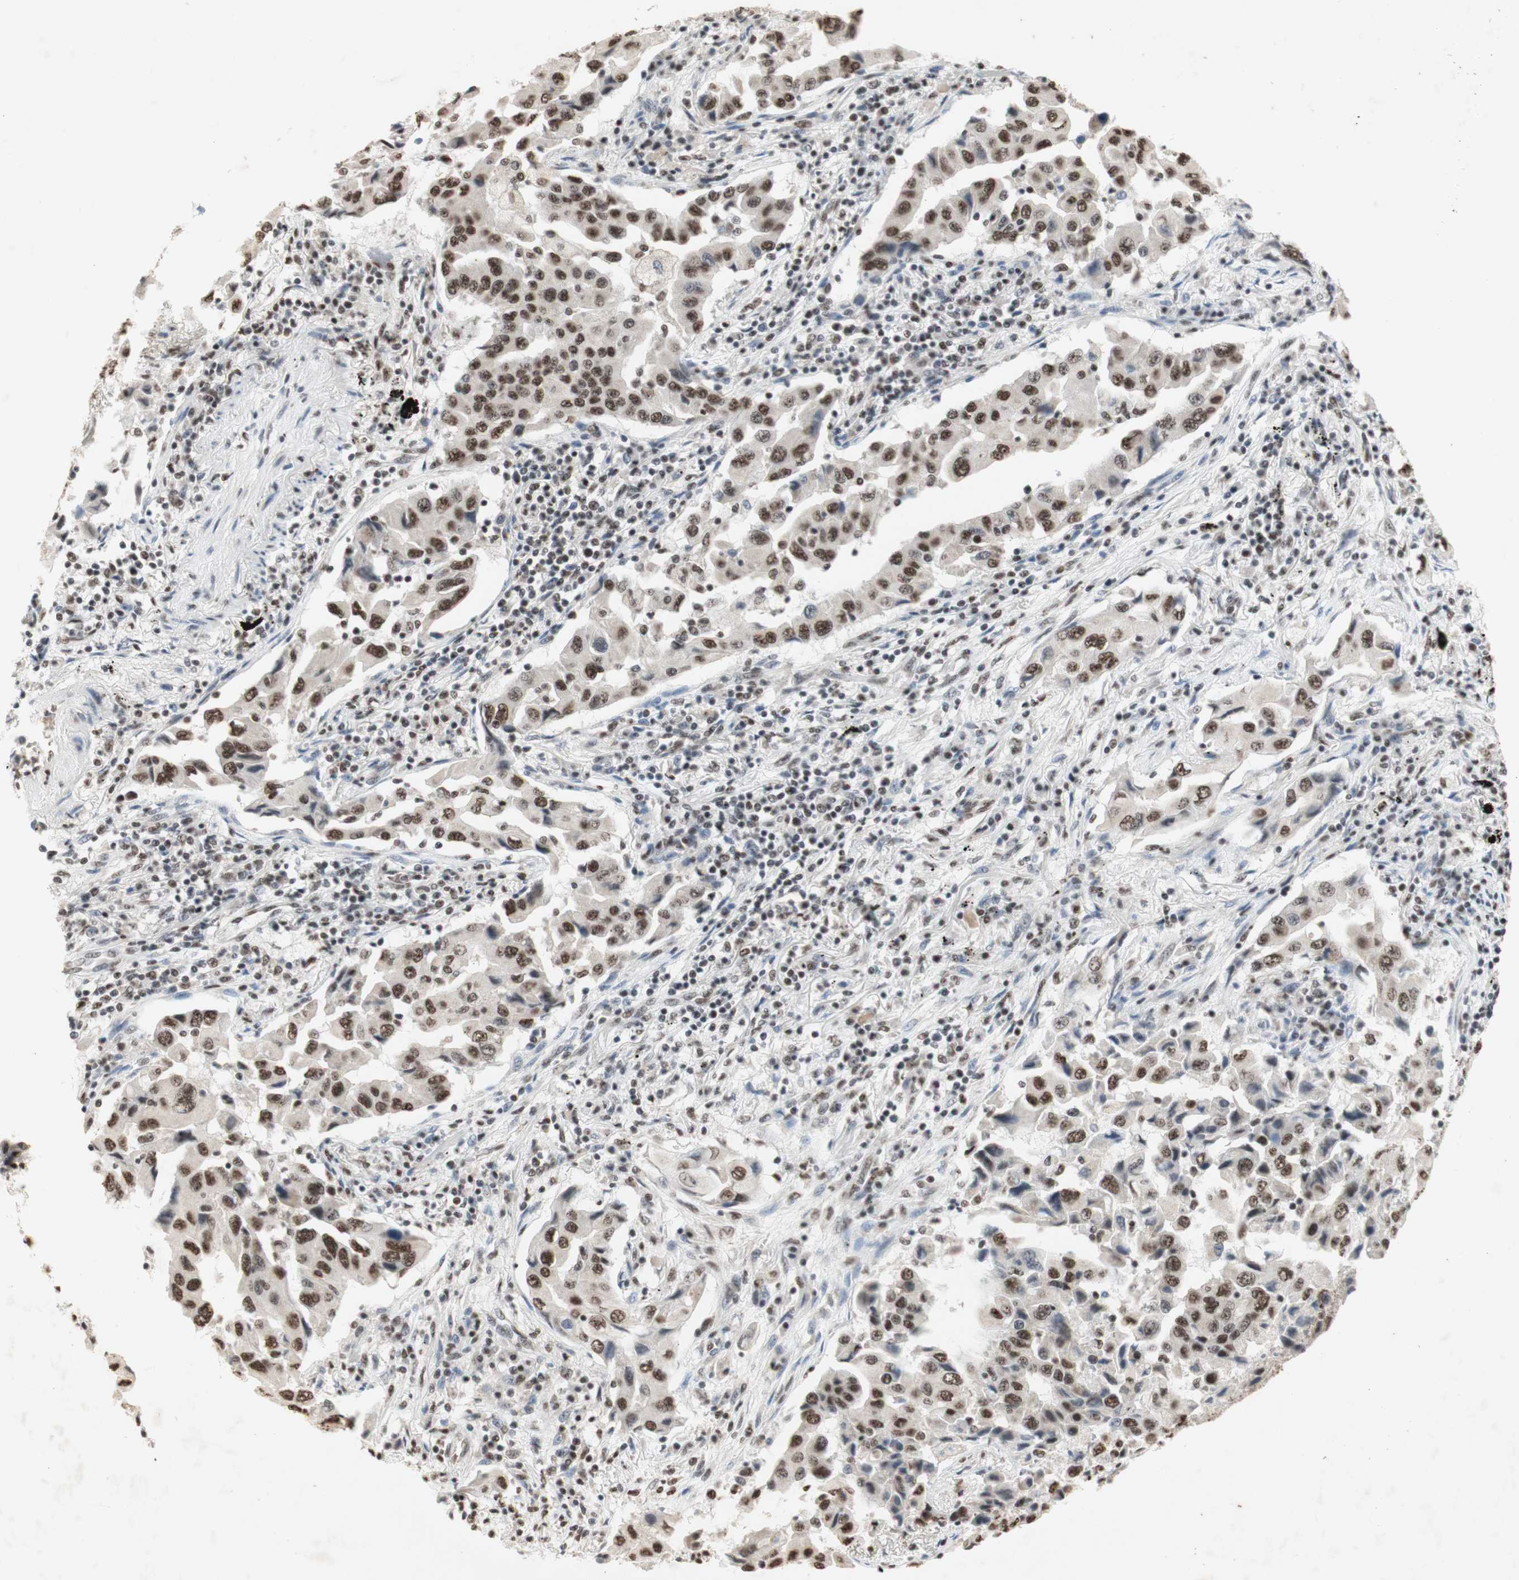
{"staining": {"intensity": "moderate", "quantity": ">75%", "location": "nuclear"}, "tissue": "lung cancer", "cell_type": "Tumor cells", "image_type": "cancer", "snomed": [{"axis": "morphology", "description": "Adenocarcinoma, NOS"}, {"axis": "topography", "description": "Lung"}], "caption": "Immunohistochemistry (IHC) histopathology image of neoplastic tissue: human lung cancer stained using IHC demonstrates medium levels of moderate protein expression localized specifically in the nuclear of tumor cells, appearing as a nuclear brown color.", "gene": "SNRPB", "patient": {"sex": "female", "age": 65}}